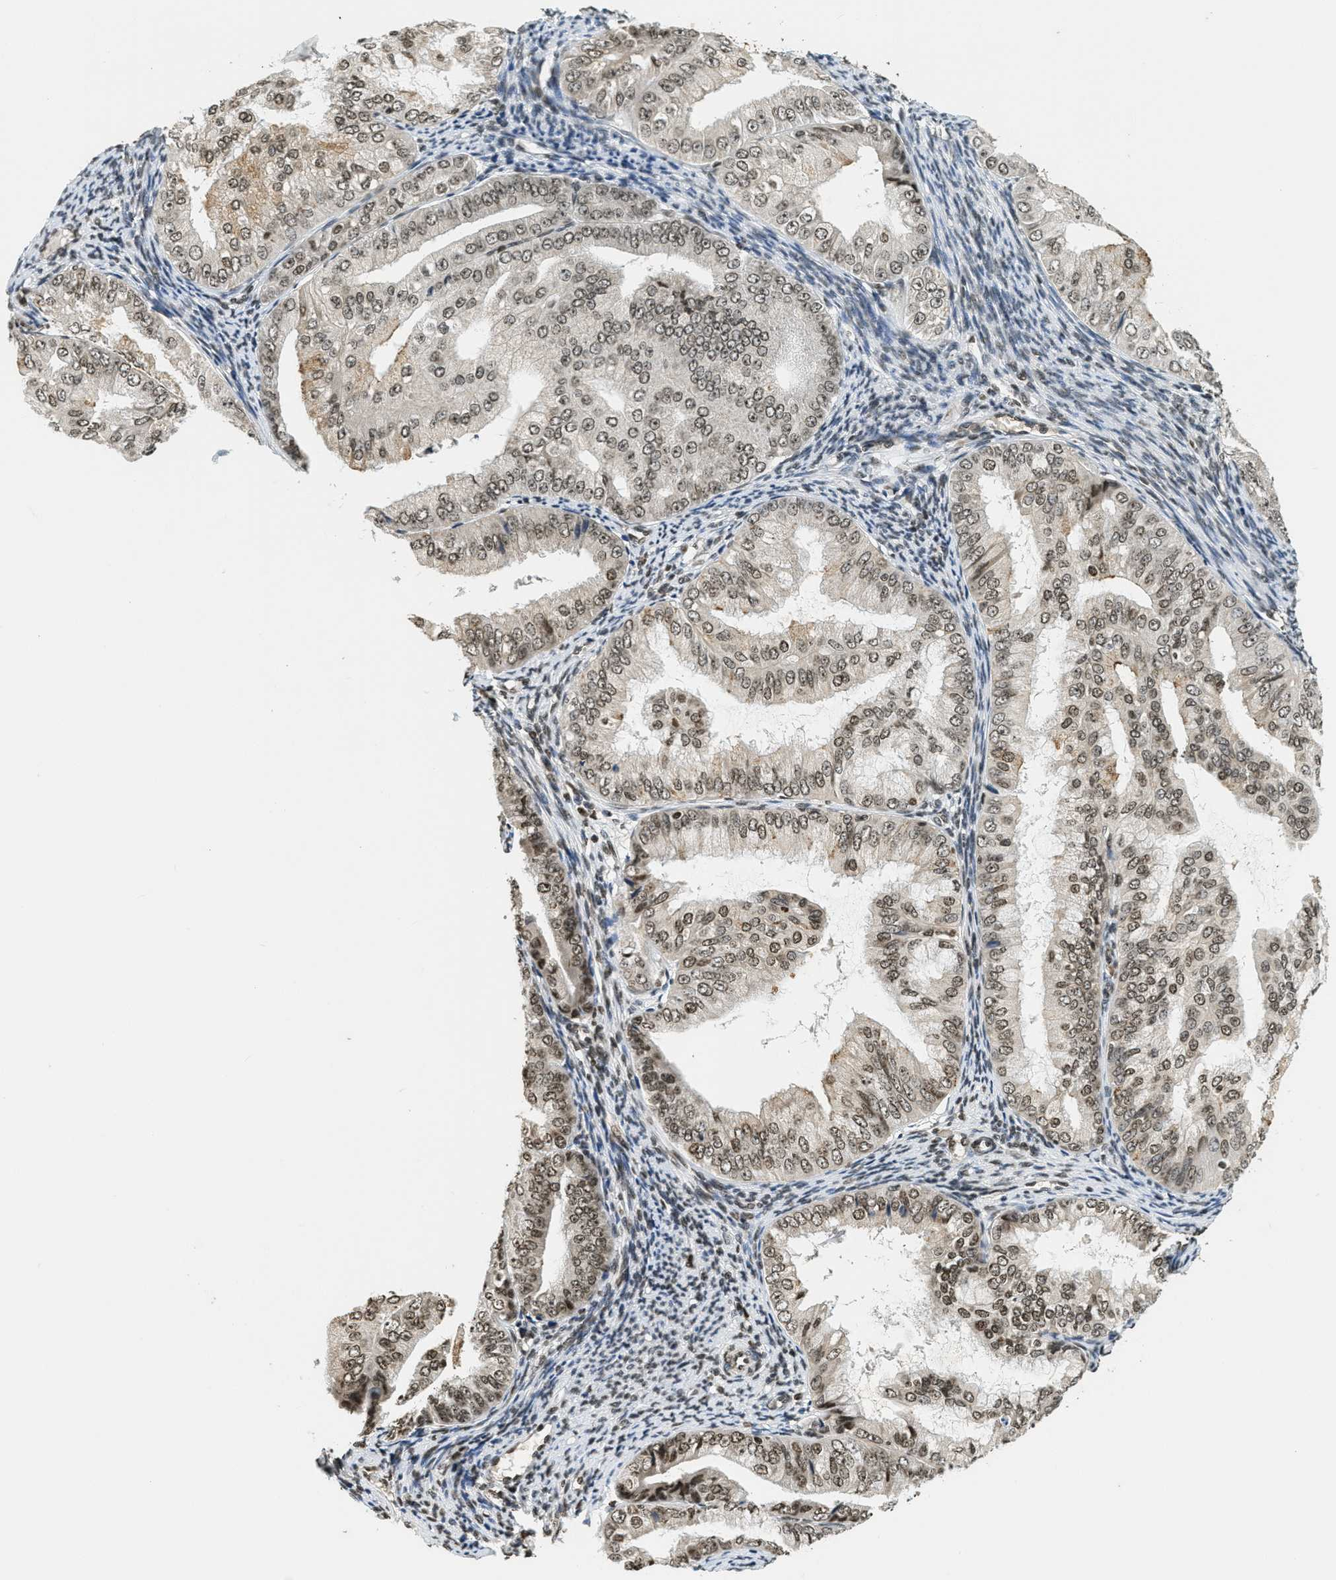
{"staining": {"intensity": "moderate", "quantity": ">75%", "location": "nuclear"}, "tissue": "endometrial cancer", "cell_type": "Tumor cells", "image_type": "cancer", "snomed": [{"axis": "morphology", "description": "Adenocarcinoma, NOS"}, {"axis": "topography", "description": "Endometrium"}], "caption": "Endometrial cancer stained with IHC exhibits moderate nuclear positivity in about >75% of tumor cells. (Brightfield microscopy of DAB IHC at high magnification).", "gene": "LDB2", "patient": {"sex": "female", "age": 63}}